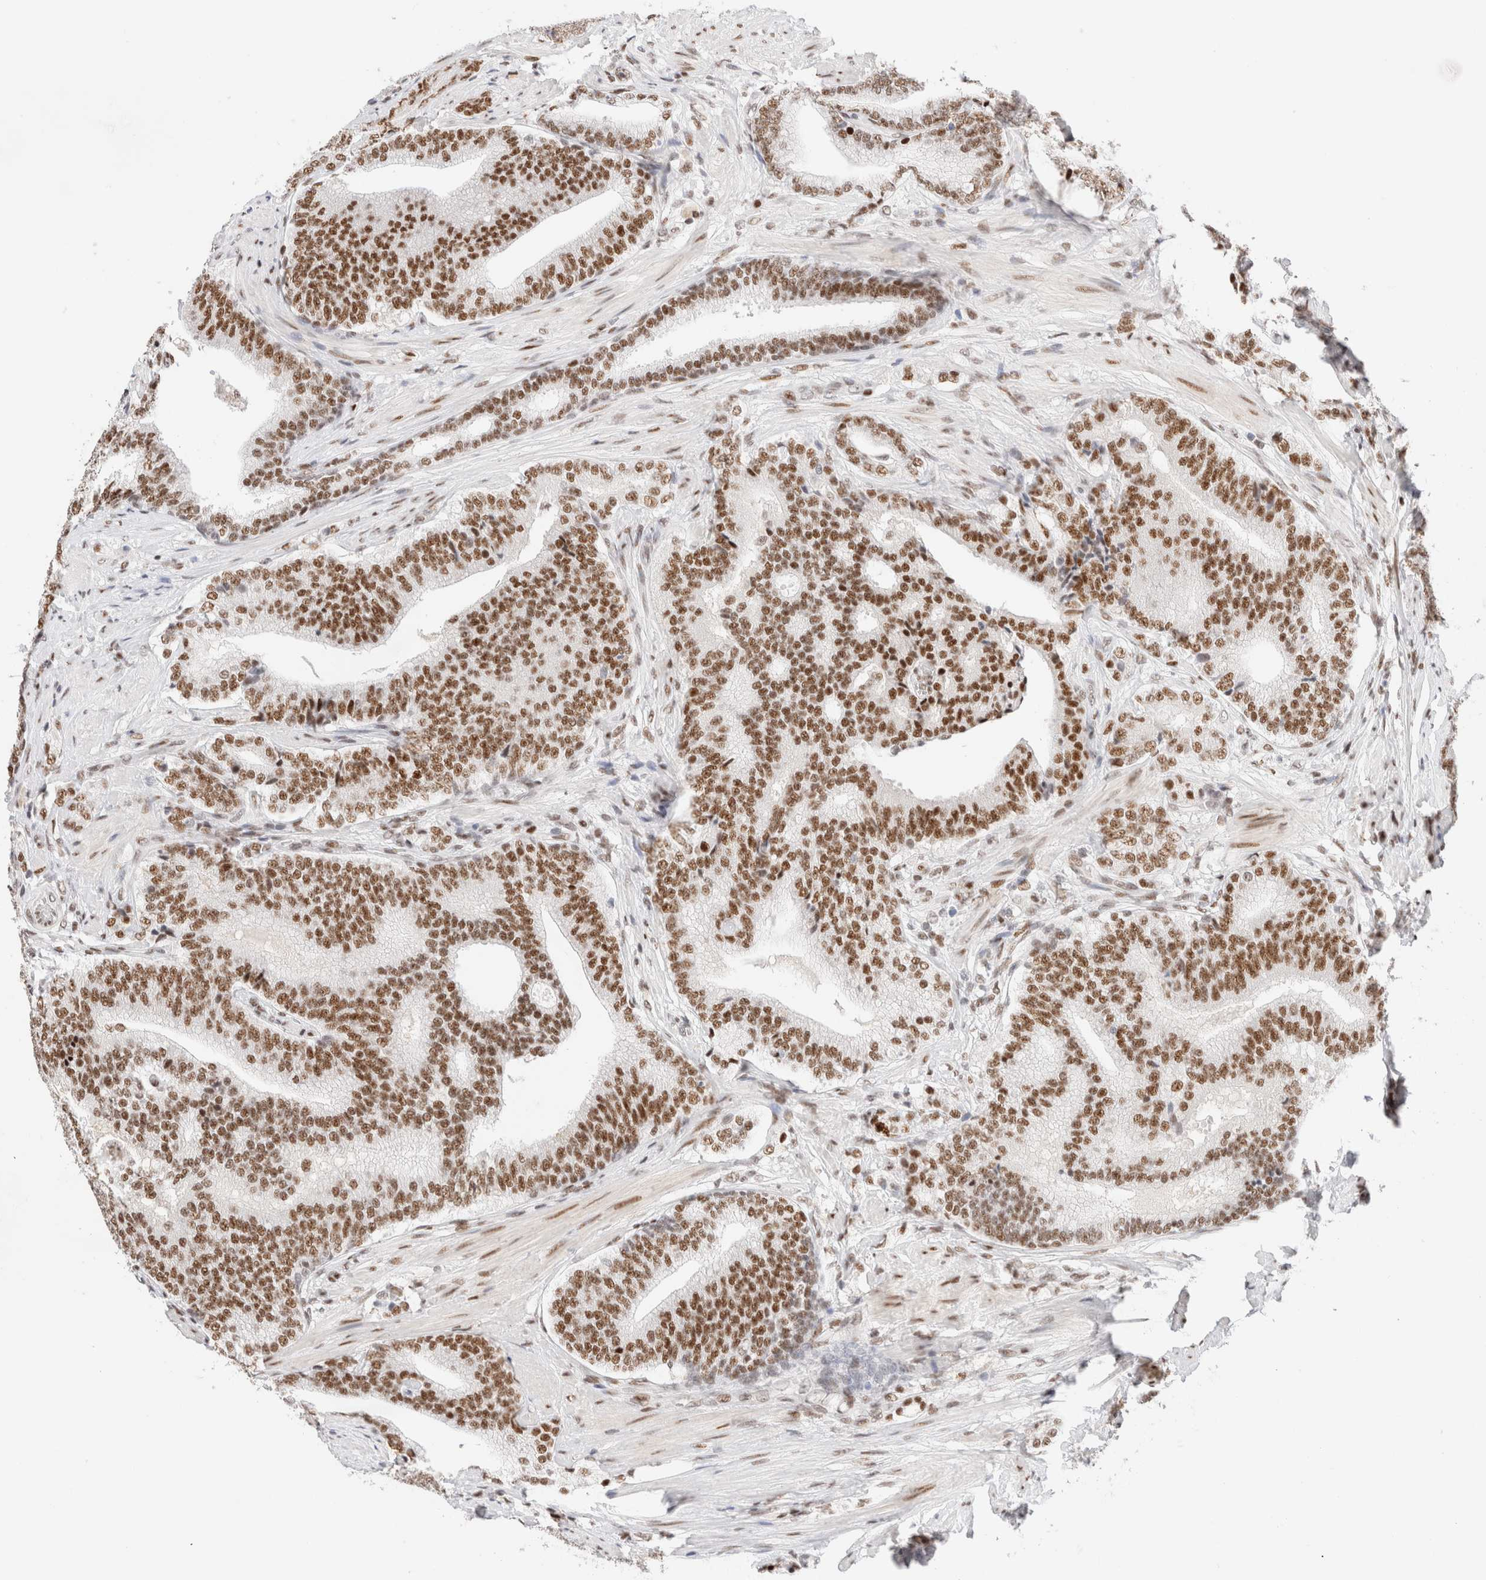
{"staining": {"intensity": "moderate", "quantity": ">75%", "location": "nuclear"}, "tissue": "prostate cancer", "cell_type": "Tumor cells", "image_type": "cancer", "snomed": [{"axis": "morphology", "description": "Adenocarcinoma, High grade"}, {"axis": "topography", "description": "Prostate"}], "caption": "DAB immunohistochemical staining of human prostate cancer displays moderate nuclear protein positivity in about >75% of tumor cells.", "gene": "ZNF282", "patient": {"sex": "male", "age": 55}}